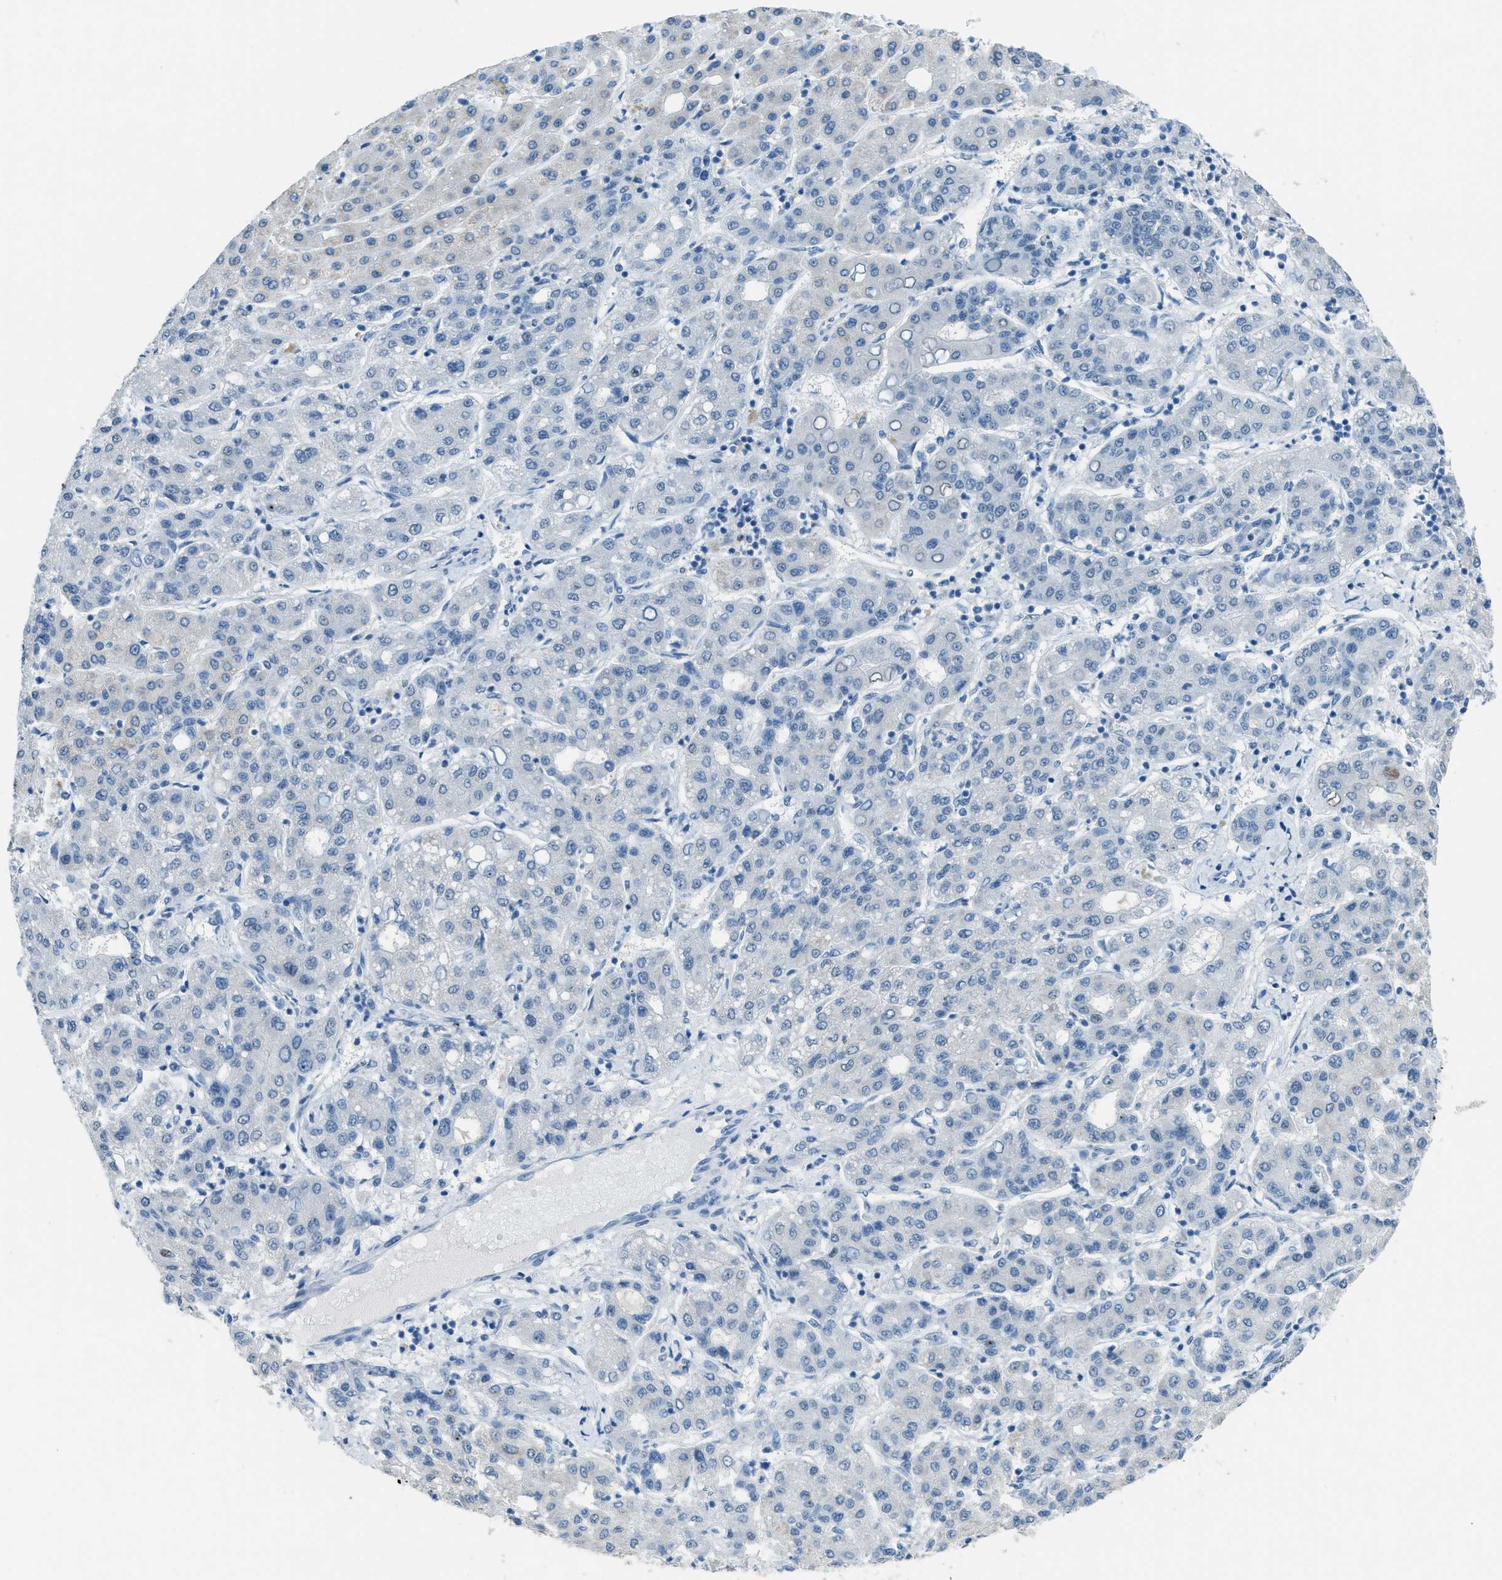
{"staining": {"intensity": "negative", "quantity": "none", "location": "none"}, "tissue": "liver cancer", "cell_type": "Tumor cells", "image_type": "cancer", "snomed": [{"axis": "morphology", "description": "Carcinoma, Hepatocellular, NOS"}, {"axis": "topography", "description": "Liver"}], "caption": "This is an immunohistochemistry image of liver cancer (hepatocellular carcinoma). There is no expression in tumor cells.", "gene": "TTC13", "patient": {"sex": "male", "age": 65}}